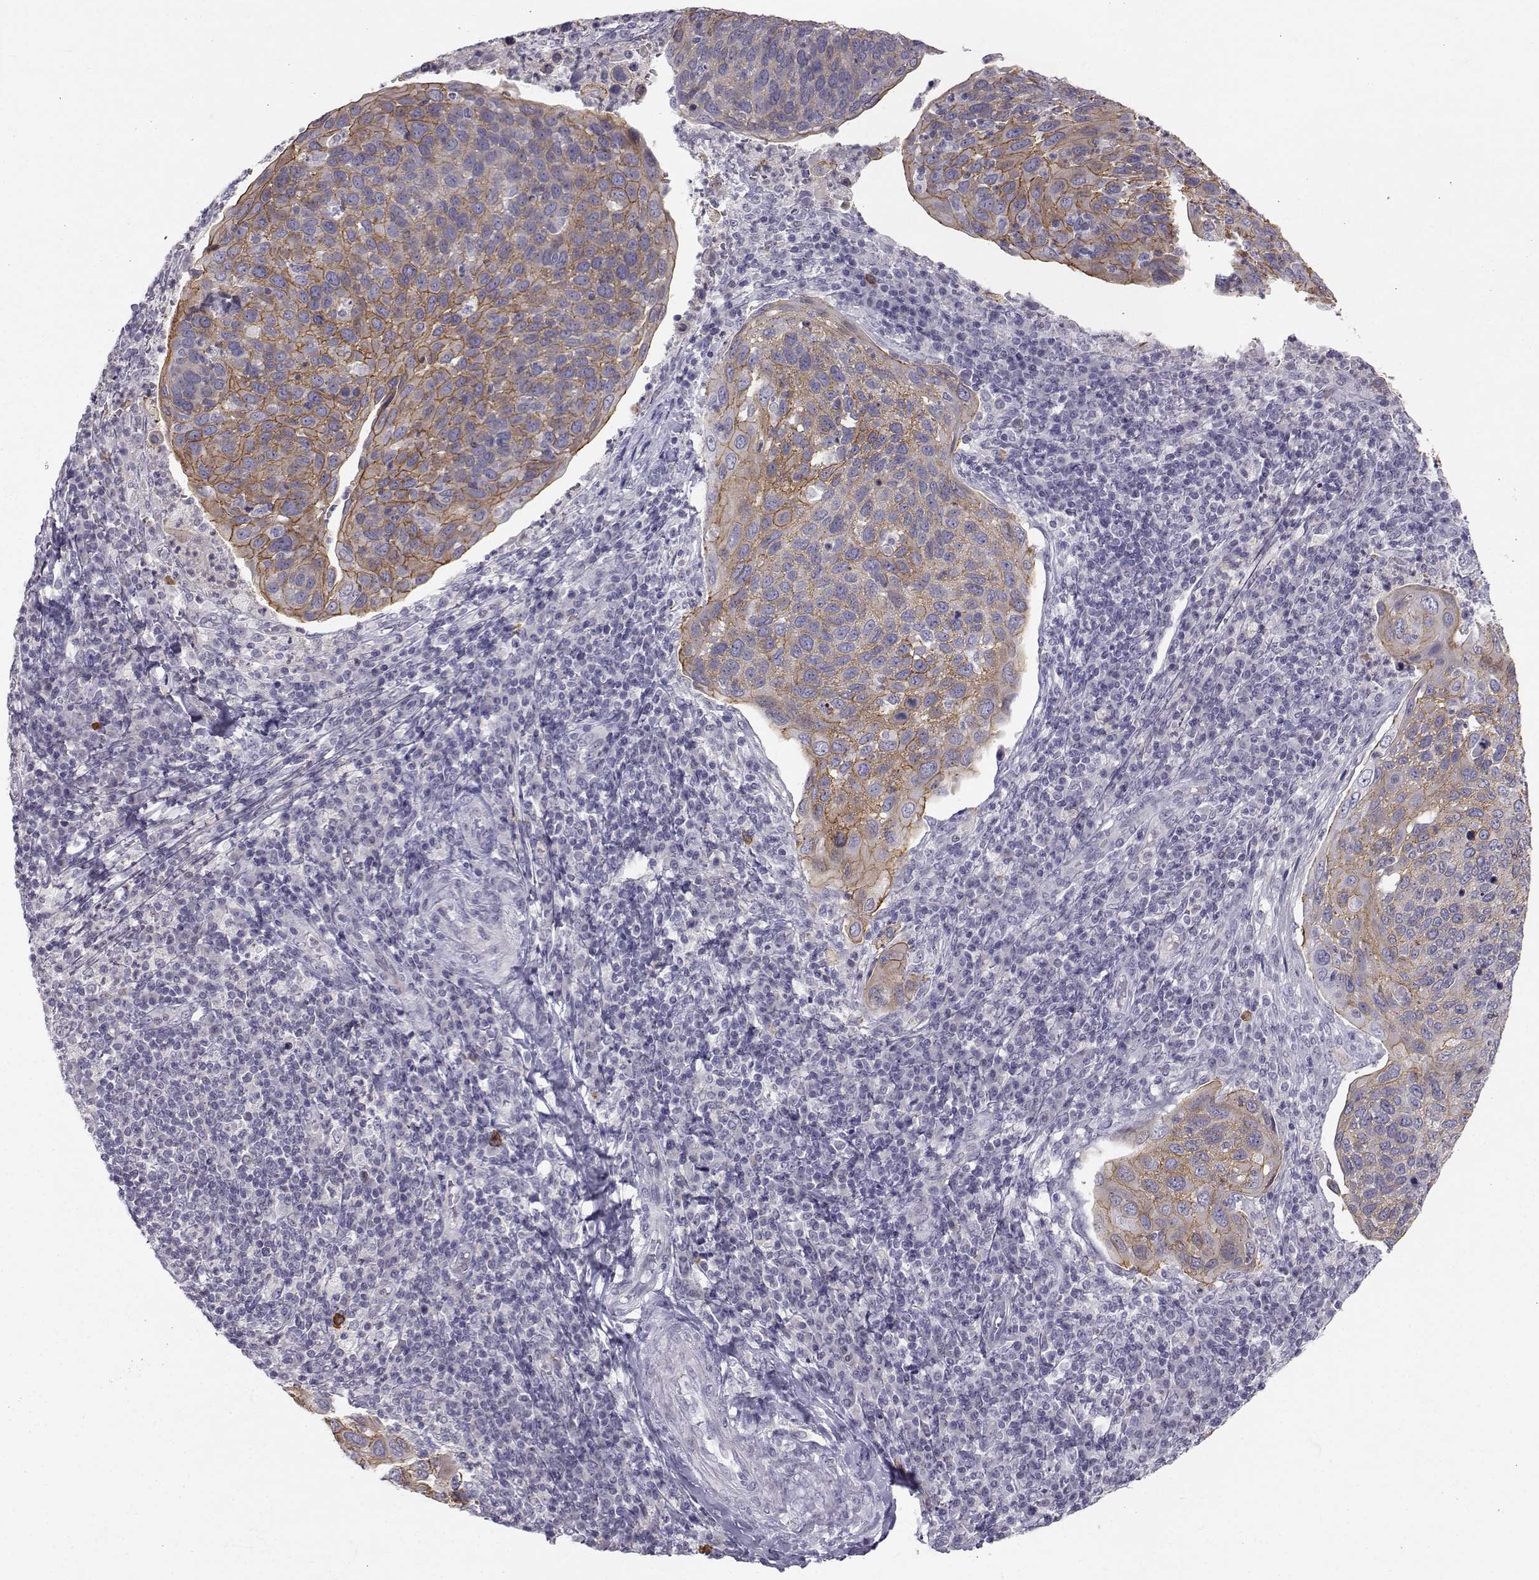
{"staining": {"intensity": "strong", "quantity": "25%-75%", "location": "cytoplasmic/membranous"}, "tissue": "cervical cancer", "cell_type": "Tumor cells", "image_type": "cancer", "snomed": [{"axis": "morphology", "description": "Squamous cell carcinoma, NOS"}, {"axis": "topography", "description": "Cervix"}], "caption": "Immunohistochemistry photomicrograph of neoplastic tissue: human squamous cell carcinoma (cervical) stained using immunohistochemistry (IHC) displays high levels of strong protein expression localized specifically in the cytoplasmic/membranous of tumor cells, appearing as a cytoplasmic/membranous brown color.", "gene": "ZNF185", "patient": {"sex": "female", "age": 54}}